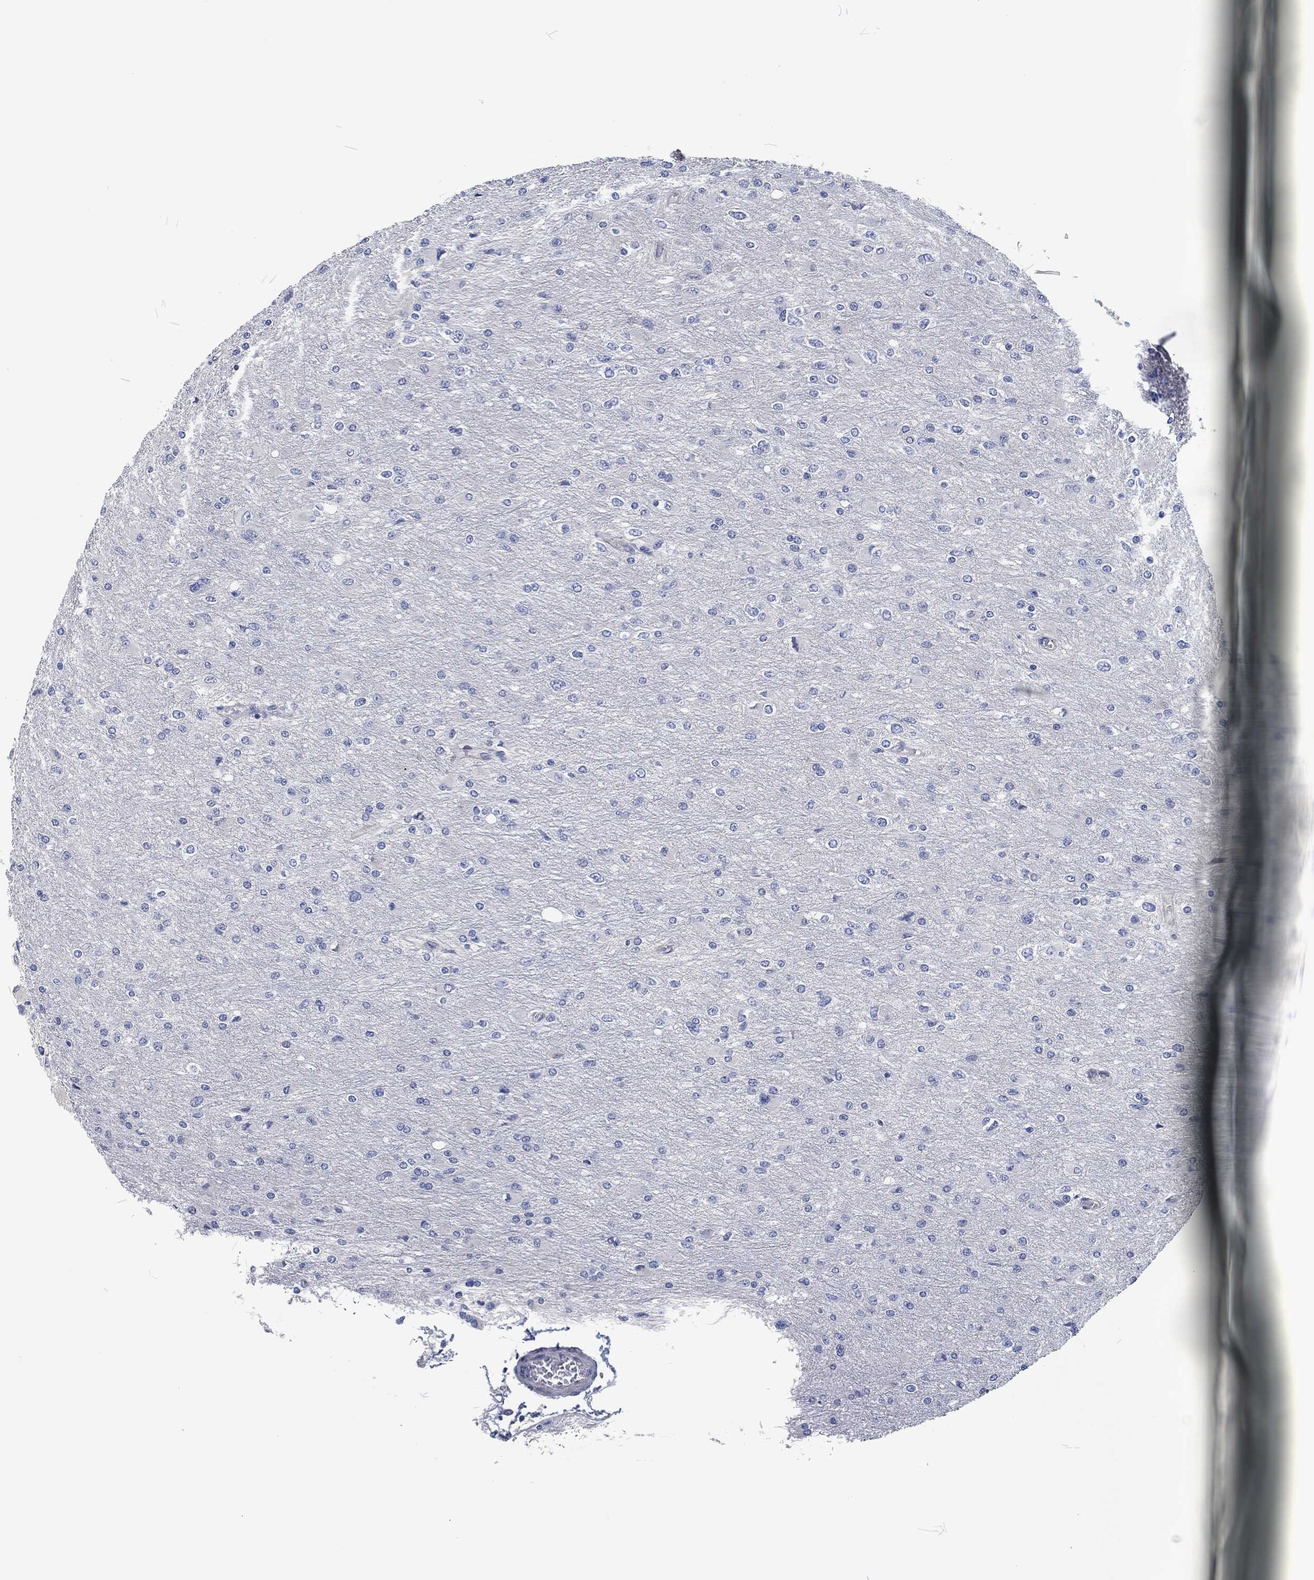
{"staining": {"intensity": "negative", "quantity": "none", "location": "none"}, "tissue": "glioma", "cell_type": "Tumor cells", "image_type": "cancer", "snomed": [{"axis": "morphology", "description": "Glioma, malignant, High grade"}, {"axis": "topography", "description": "Cerebral cortex"}], "caption": "This is an immunohistochemistry image of human malignant high-grade glioma. There is no expression in tumor cells.", "gene": "MPO", "patient": {"sex": "female", "age": 36}}